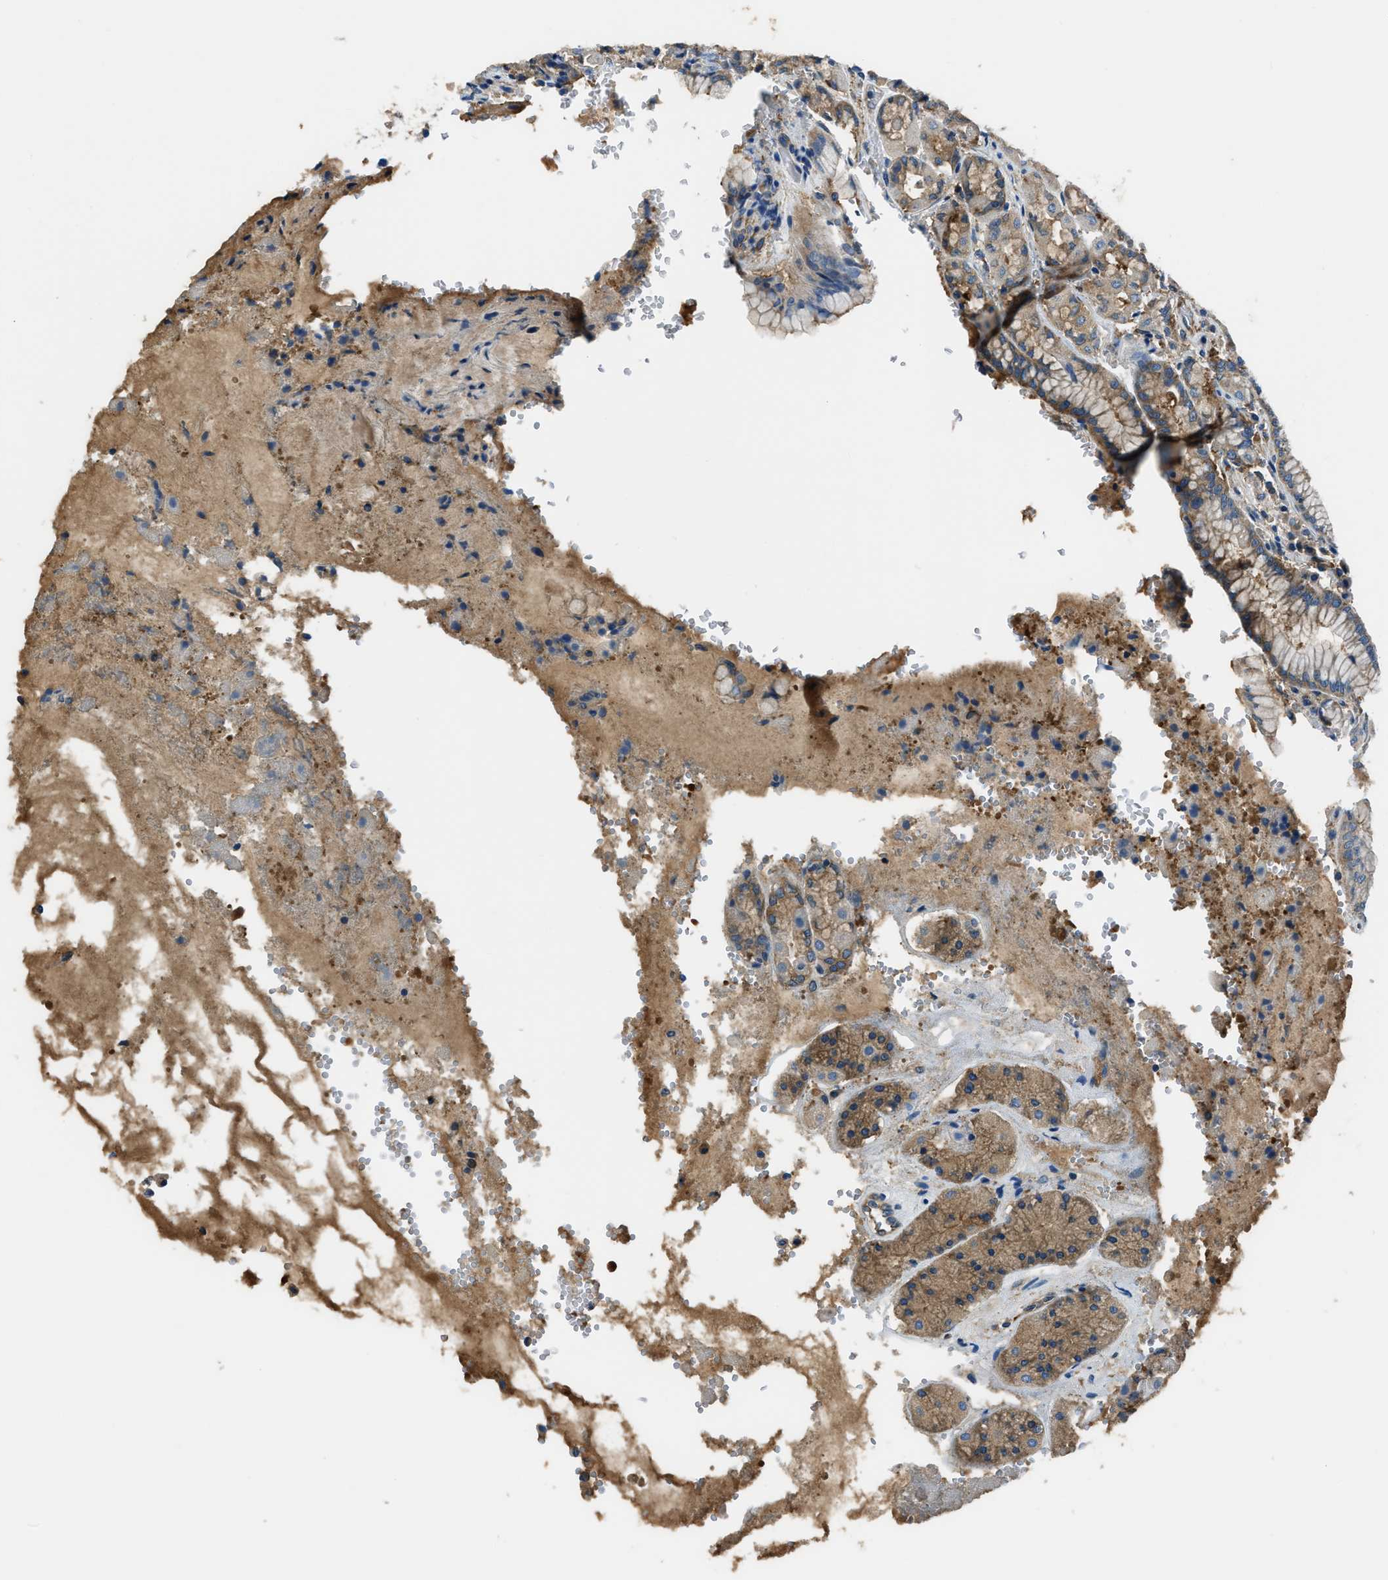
{"staining": {"intensity": "moderate", "quantity": ">75%", "location": "cytoplasmic/membranous"}, "tissue": "stomach", "cell_type": "Glandular cells", "image_type": "normal", "snomed": [{"axis": "morphology", "description": "Normal tissue, NOS"}, {"axis": "topography", "description": "Stomach"}, {"axis": "topography", "description": "Stomach, lower"}], "caption": "High-magnification brightfield microscopy of unremarkable stomach stained with DAB (brown) and counterstained with hematoxylin (blue). glandular cells exhibit moderate cytoplasmic/membranous staining is appreciated in approximately>75% of cells. The protein of interest is stained brown, and the nuclei are stained in blue (DAB (3,3'-diaminobenzidine) IHC with brightfield microscopy, high magnification).", "gene": "EEA1", "patient": {"sex": "female", "age": 56}}